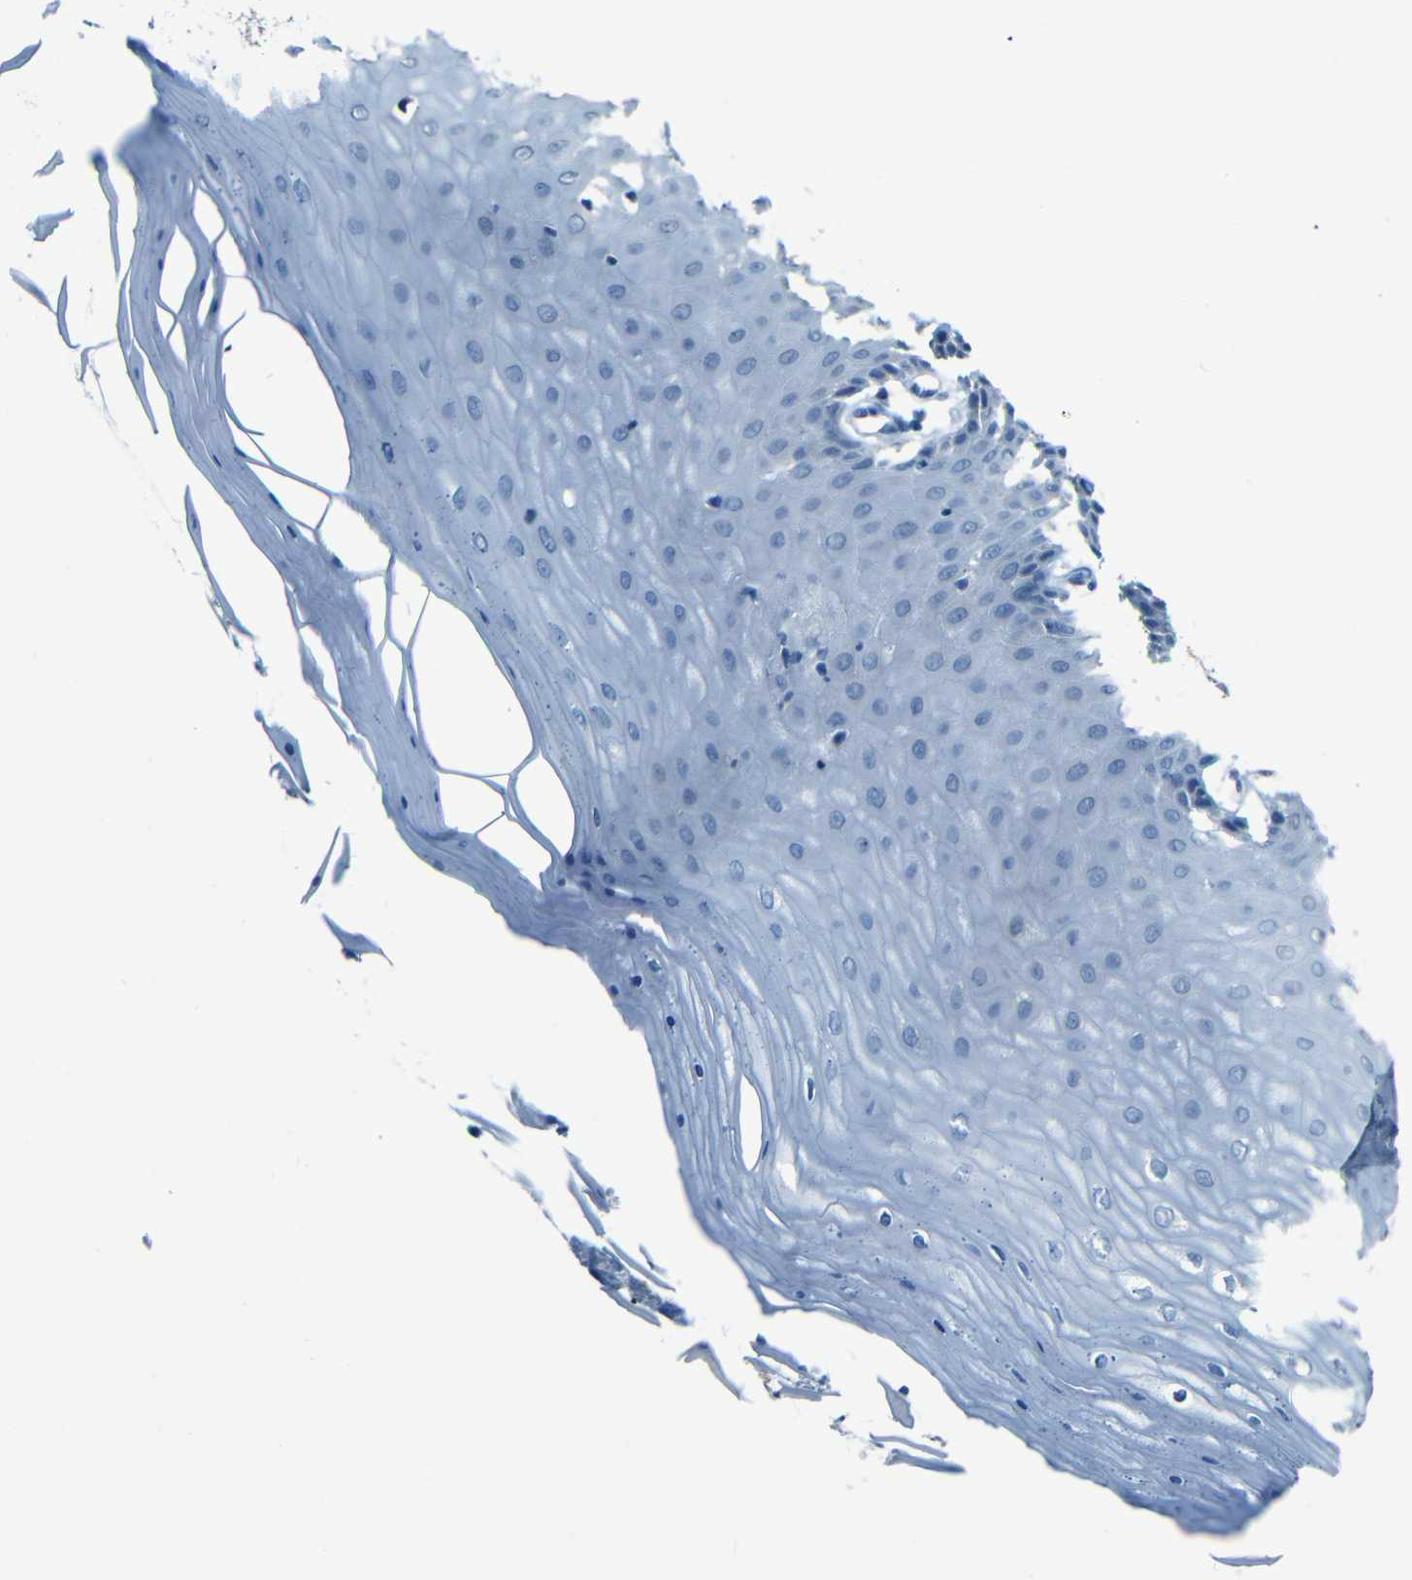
{"staining": {"intensity": "negative", "quantity": "none", "location": "none"}, "tissue": "cervix", "cell_type": "Squamous epithelial cells", "image_type": "normal", "snomed": [{"axis": "morphology", "description": "Normal tissue, NOS"}, {"axis": "topography", "description": "Cervix"}], "caption": "DAB immunohistochemical staining of normal human cervix reveals no significant positivity in squamous epithelial cells. (DAB IHC with hematoxylin counter stain).", "gene": "ZMAT1", "patient": {"sex": "female", "age": 55}}